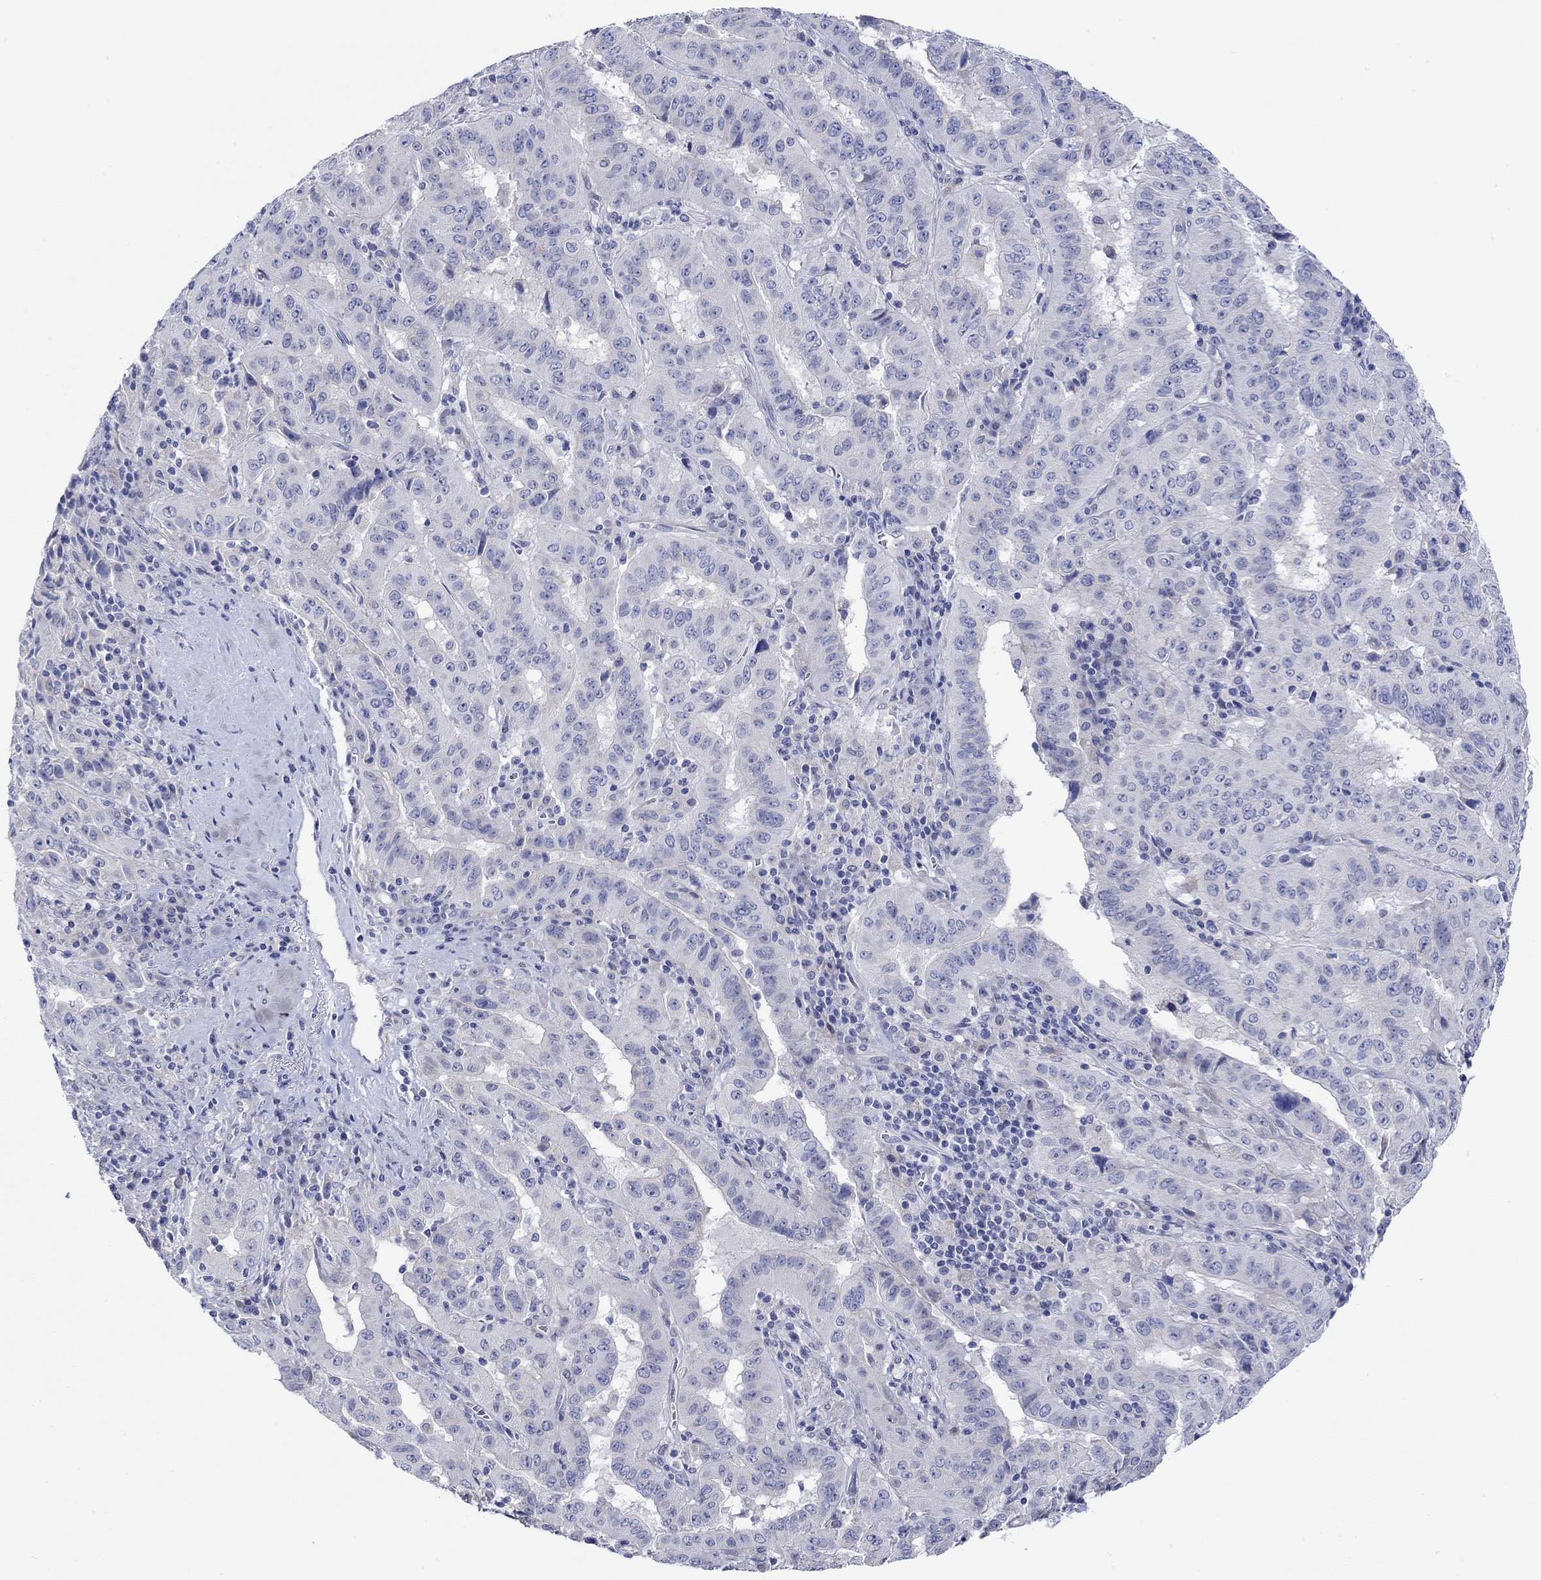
{"staining": {"intensity": "negative", "quantity": "none", "location": "none"}, "tissue": "pancreatic cancer", "cell_type": "Tumor cells", "image_type": "cancer", "snomed": [{"axis": "morphology", "description": "Adenocarcinoma, NOS"}, {"axis": "topography", "description": "Pancreas"}], "caption": "Immunohistochemistry micrograph of human adenocarcinoma (pancreatic) stained for a protein (brown), which exhibits no positivity in tumor cells. (DAB IHC visualized using brightfield microscopy, high magnification).", "gene": "KRT222", "patient": {"sex": "male", "age": 63}}